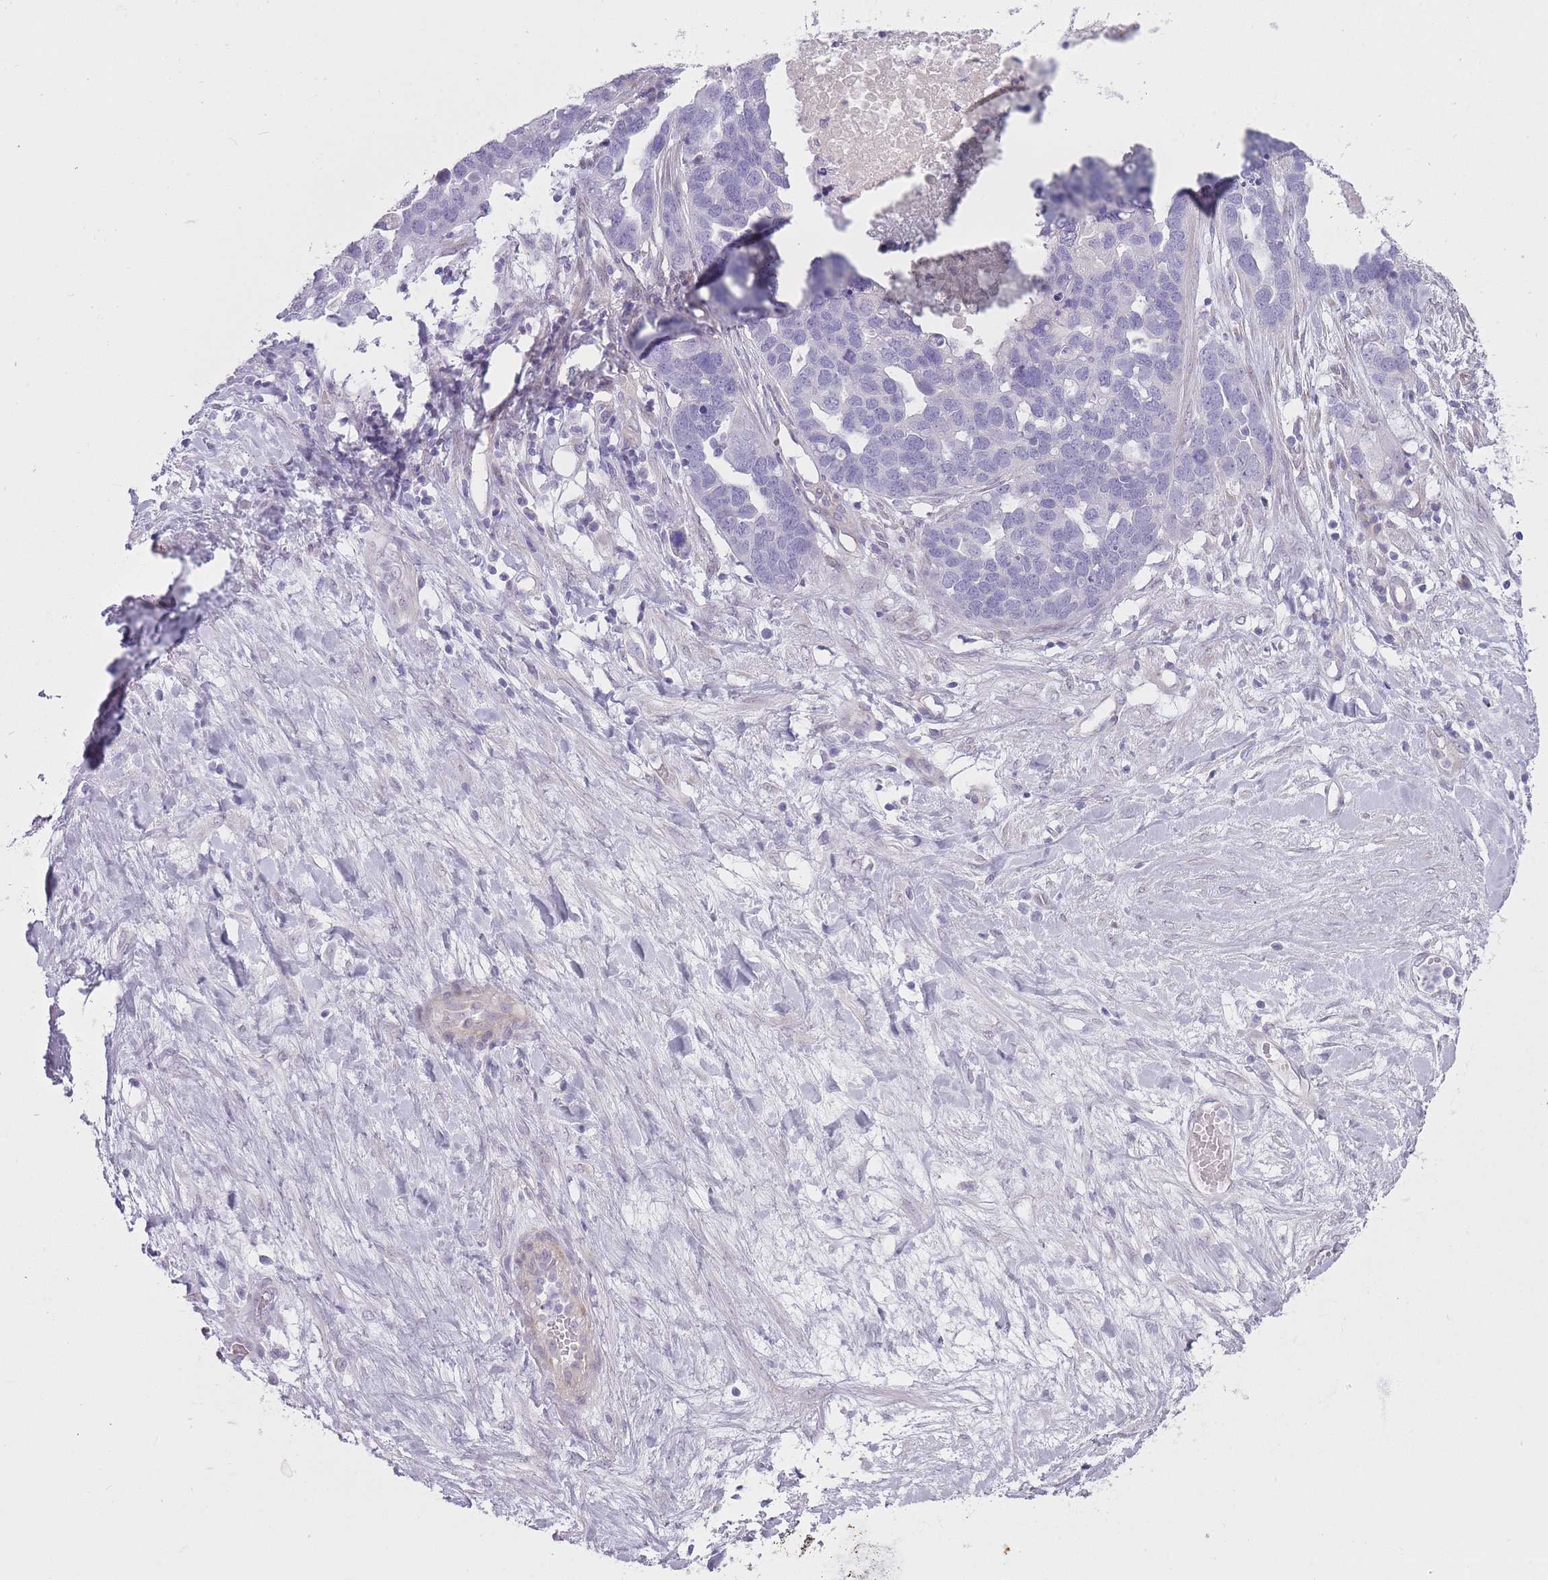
{"staining": {"intensity": "negative", "quantity": "none", "location": "none"}, "tissue": "ovarian cancer", "cell_type": "Tumor cells", "image_type": "cancer", "snomed": [{"axis": "morphology", "description": "Cystadenocarcinoma, serous, NOS"}, {"axis": "topography", "description": "Ovary"}], "caption": "Serous cystadenocarcinoma (ovarian) was stained to show a protein in brown. There is no significant positivity in tumor cells.", "gene": "PGRMC2", "patient": {"sex": "female", "age": 54}}